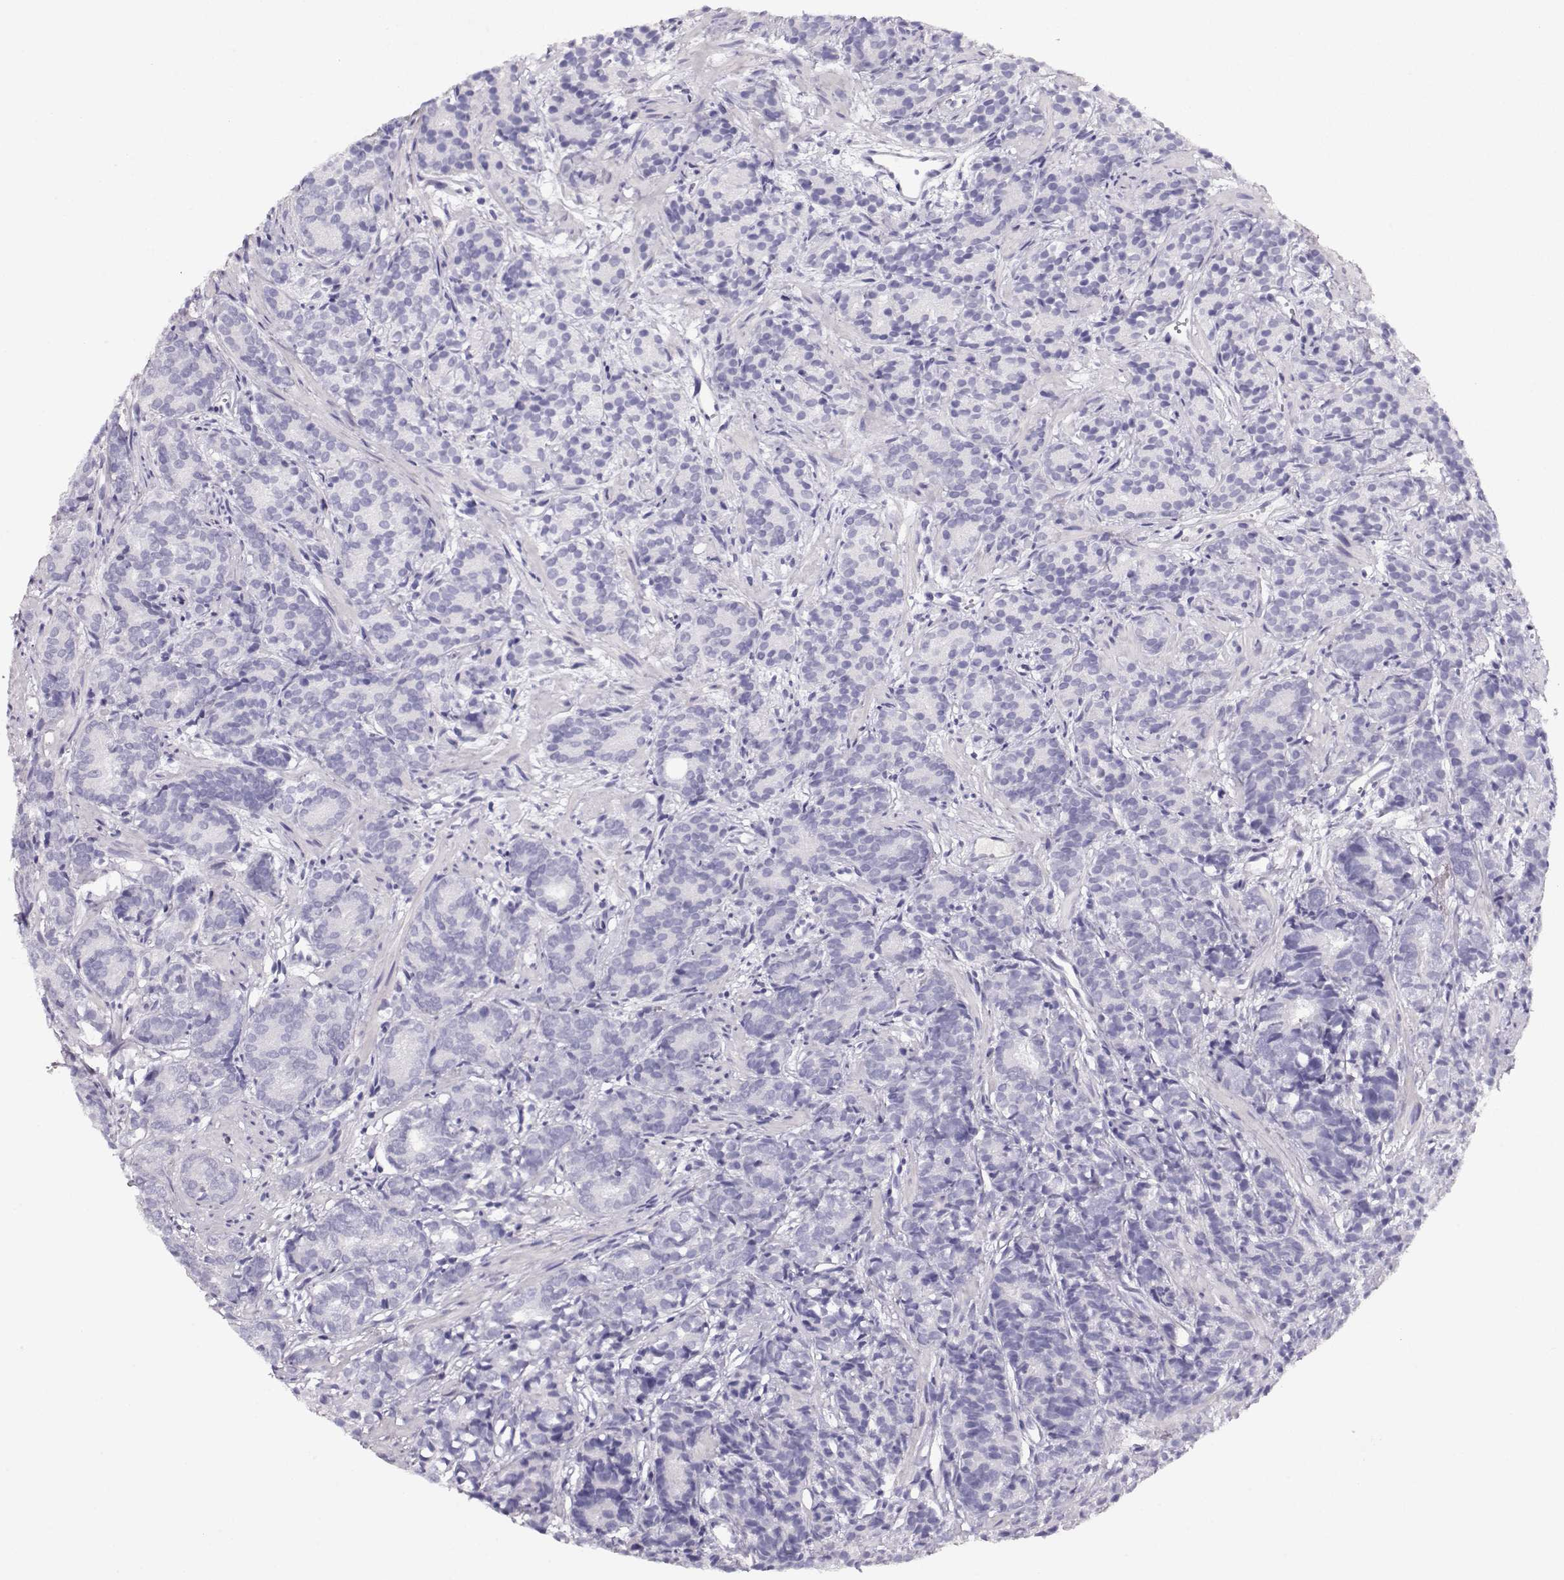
{"staining": {"intensity": "negative", "quantity": "none", "location": "none"}, "tissue": "prostate cancer", "cell_type": "Tumor cells", "image_type": "cancer", "snomed": [{"axis": "morphology", "description": "Adenocarcinoma, High grade"}, {"axis": "topography", "description": "Prostate"}], "caption": "Protein analysis of prostate cancer shows no significant expression in tumor cells.", "gene": "ACTN2", "patient": {"sex": "male", "age": 84}}